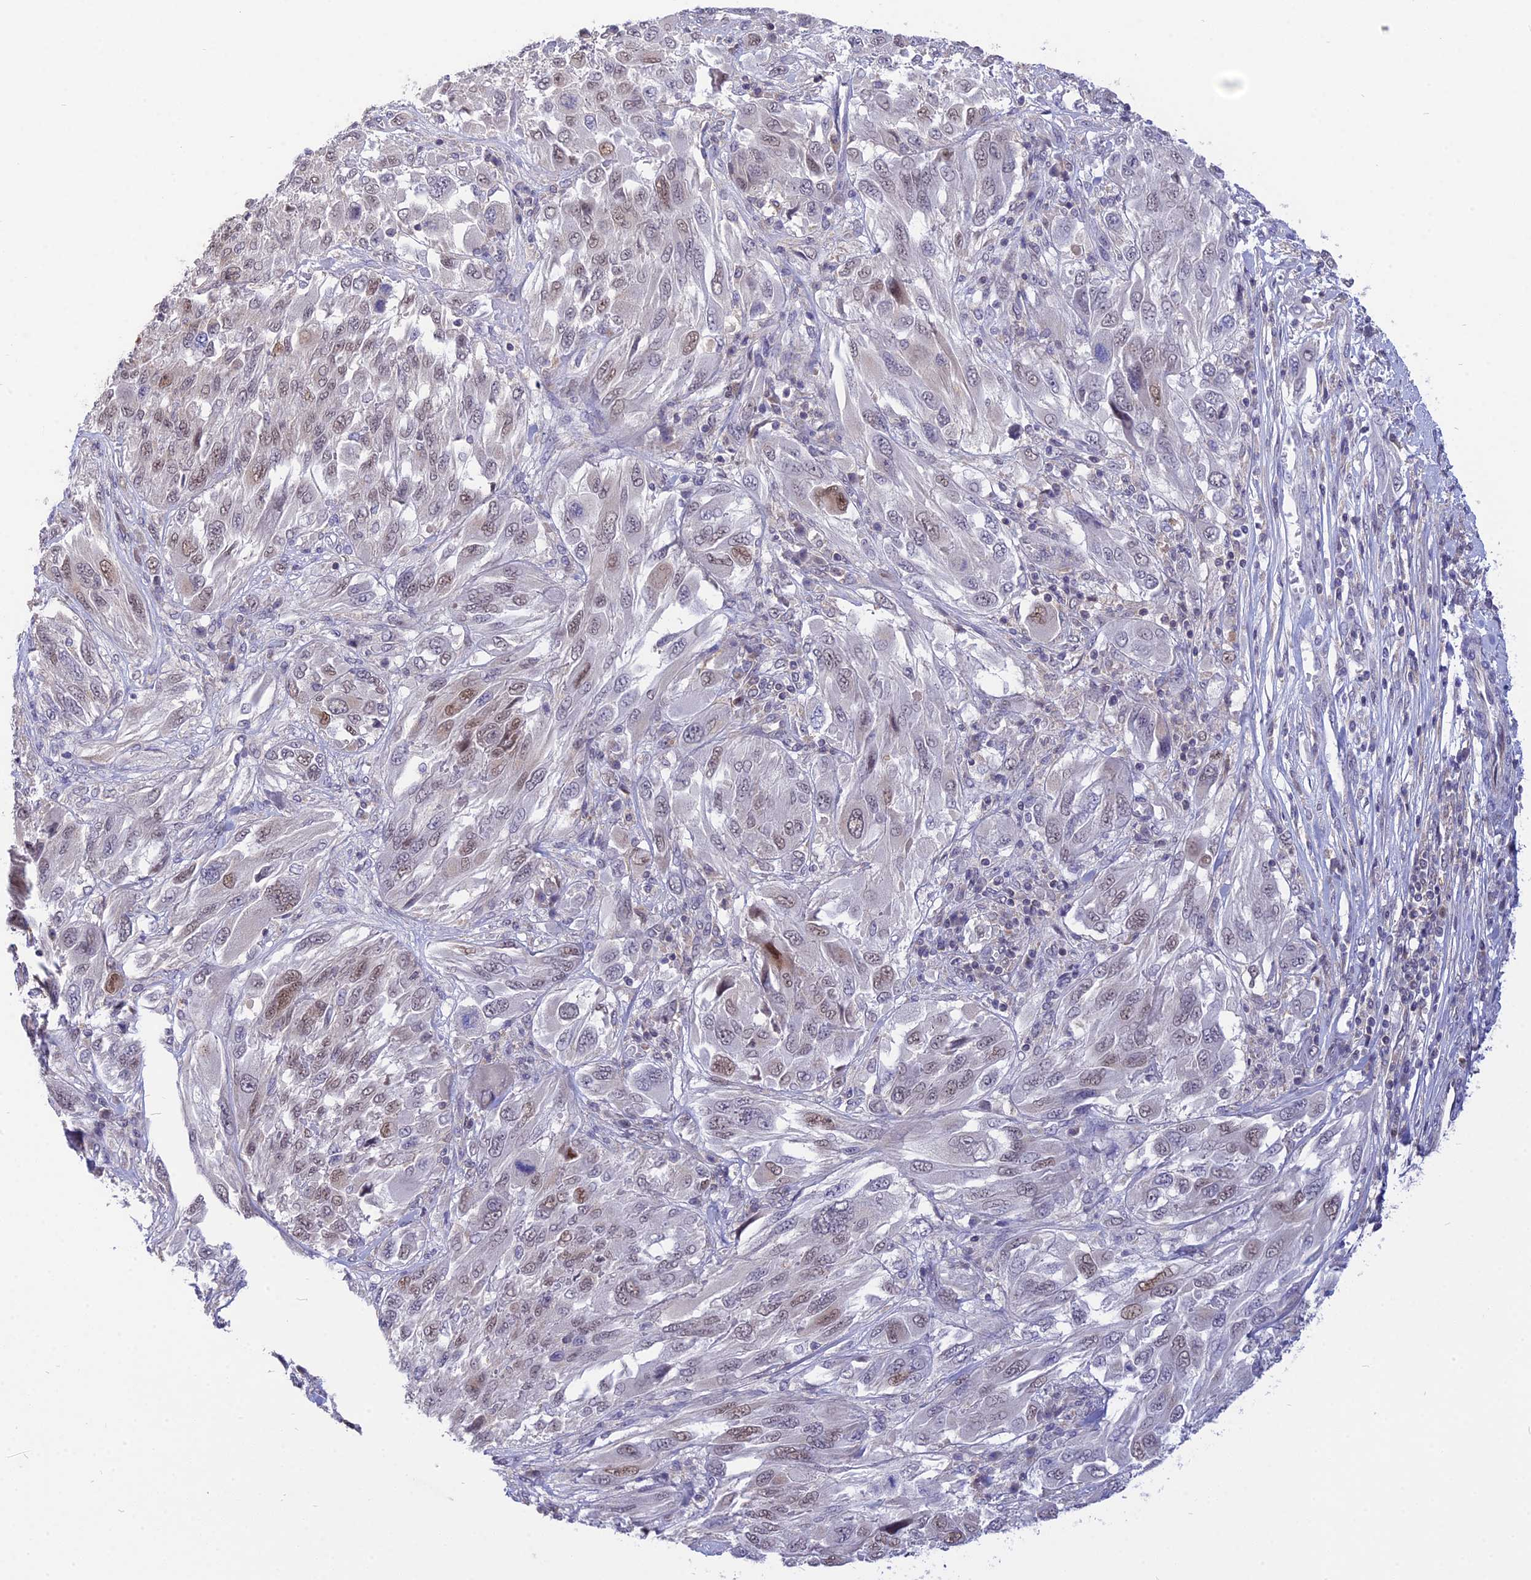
{"staining": {"intensity": "moderate", "quantity": "<25%", "location": "nuclear"}, "tissue": "melanoma", "cell_type": "Tumor cells", "image_type": "cancer", "snomed": [{"axis": "morphology", "description": "Malignant melanoma, NOS"}, {"axis": "topography", "description": "Skin"}], "caption": "Immunohistochemical staining of melanoma exhibits low levels of moderate nuclear protein positivity in approximately <25% of tumor cells.", "gene": "KCTD14", "patient": {"sex": "female", "age": 91}}